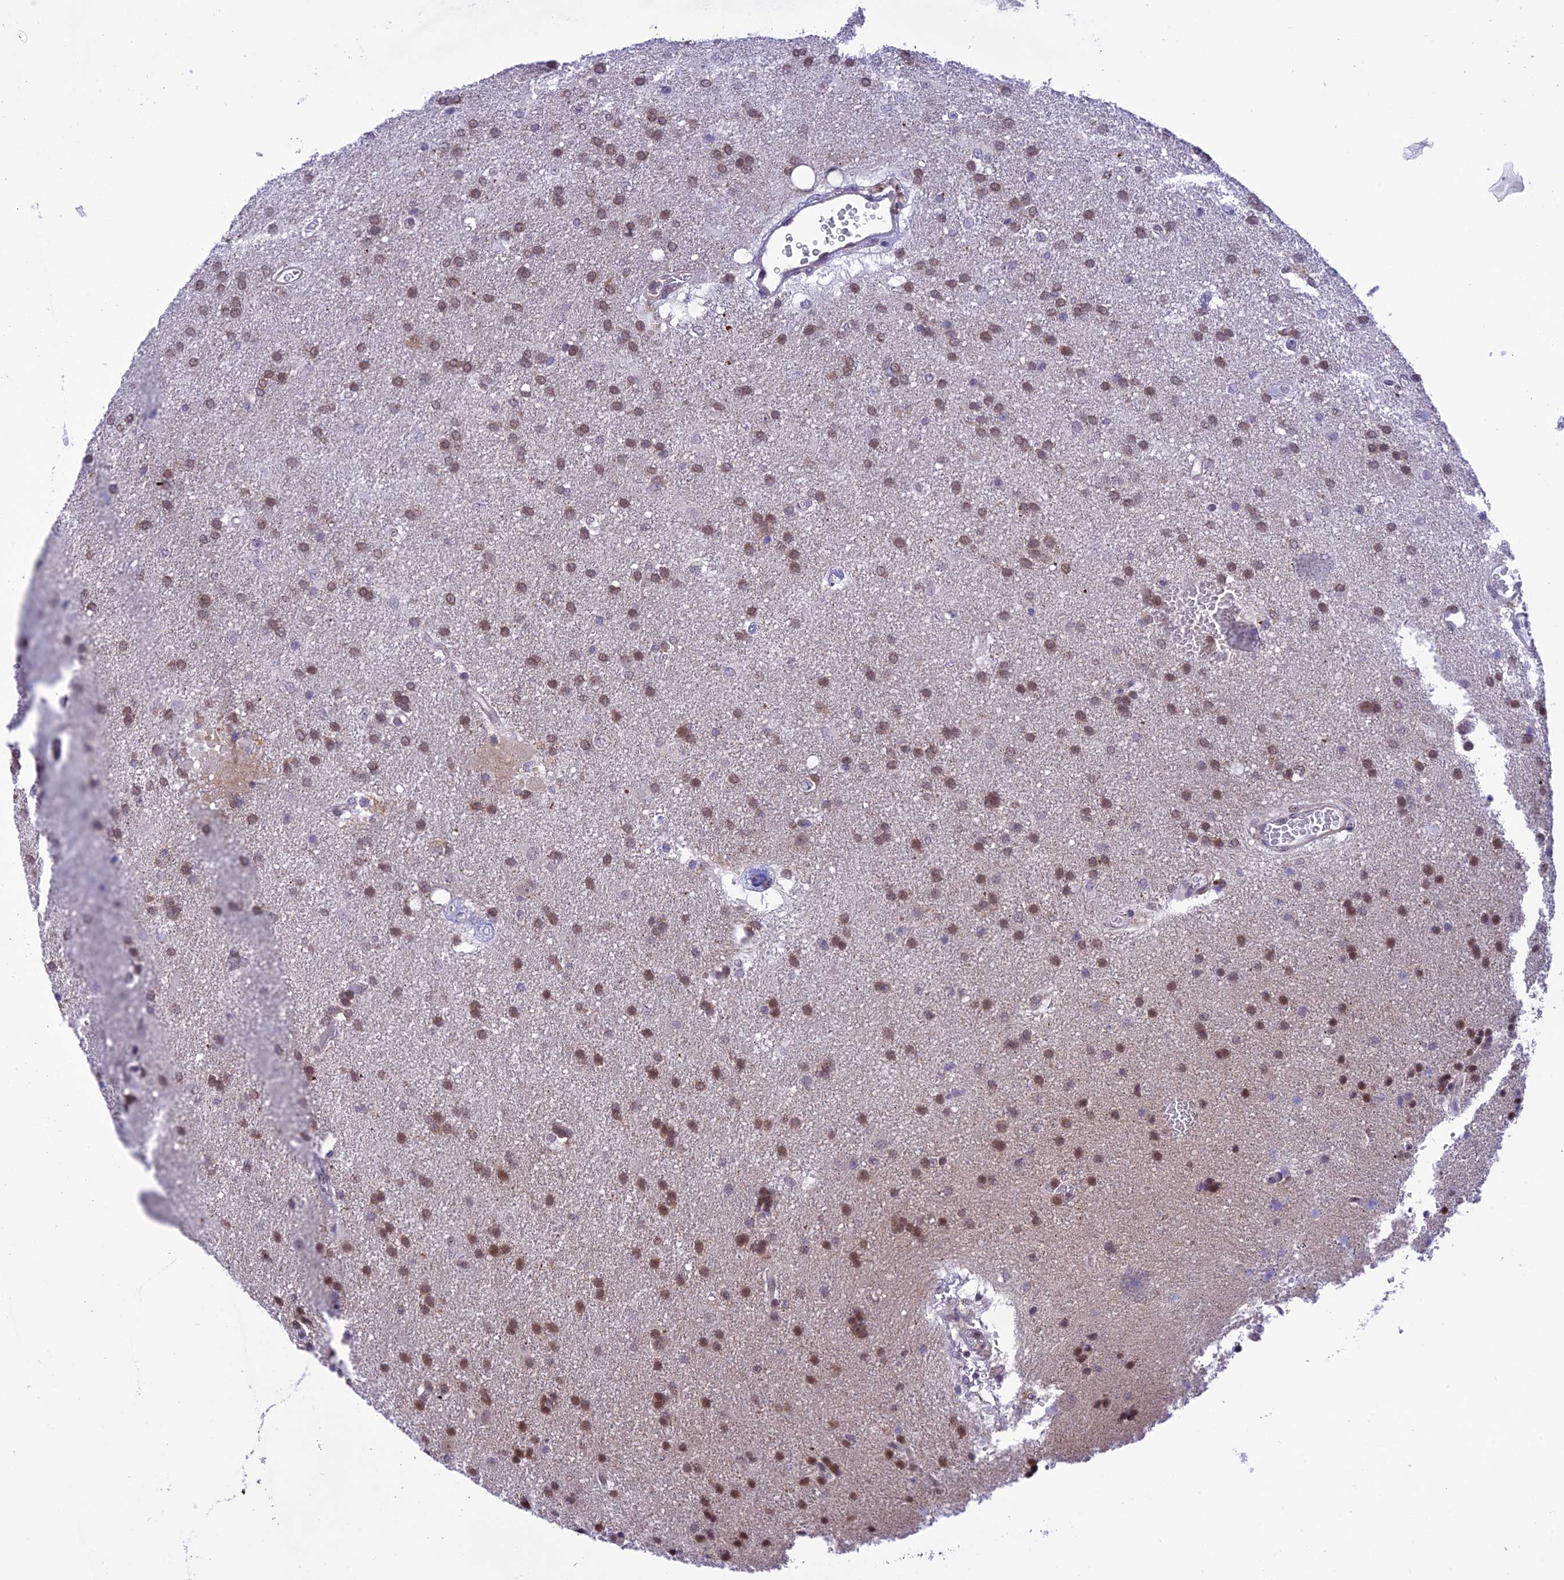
{"staining": {"intensity": "moderate", "quantity": ">75%", "location": "cytoplasmic/membranous,nuclear"}, "tissue": "glioma", "cell_type": "Tumor cells", "image_type": "cancer", "snomed": [{"axis": "morphology", "description": "Glioma, malignant, Low grade"}, {"axis": "topography", "description": "Brain"}], "caption": "Immunohistochemical staining of malignant glioma (low-grade) displays medium levels of moderate cytoplasmic/membranous and nuclear positivity in about >75% of tumor cells.", "gene": "RNF126", "patient": {"sex": "male", "age": 66}}